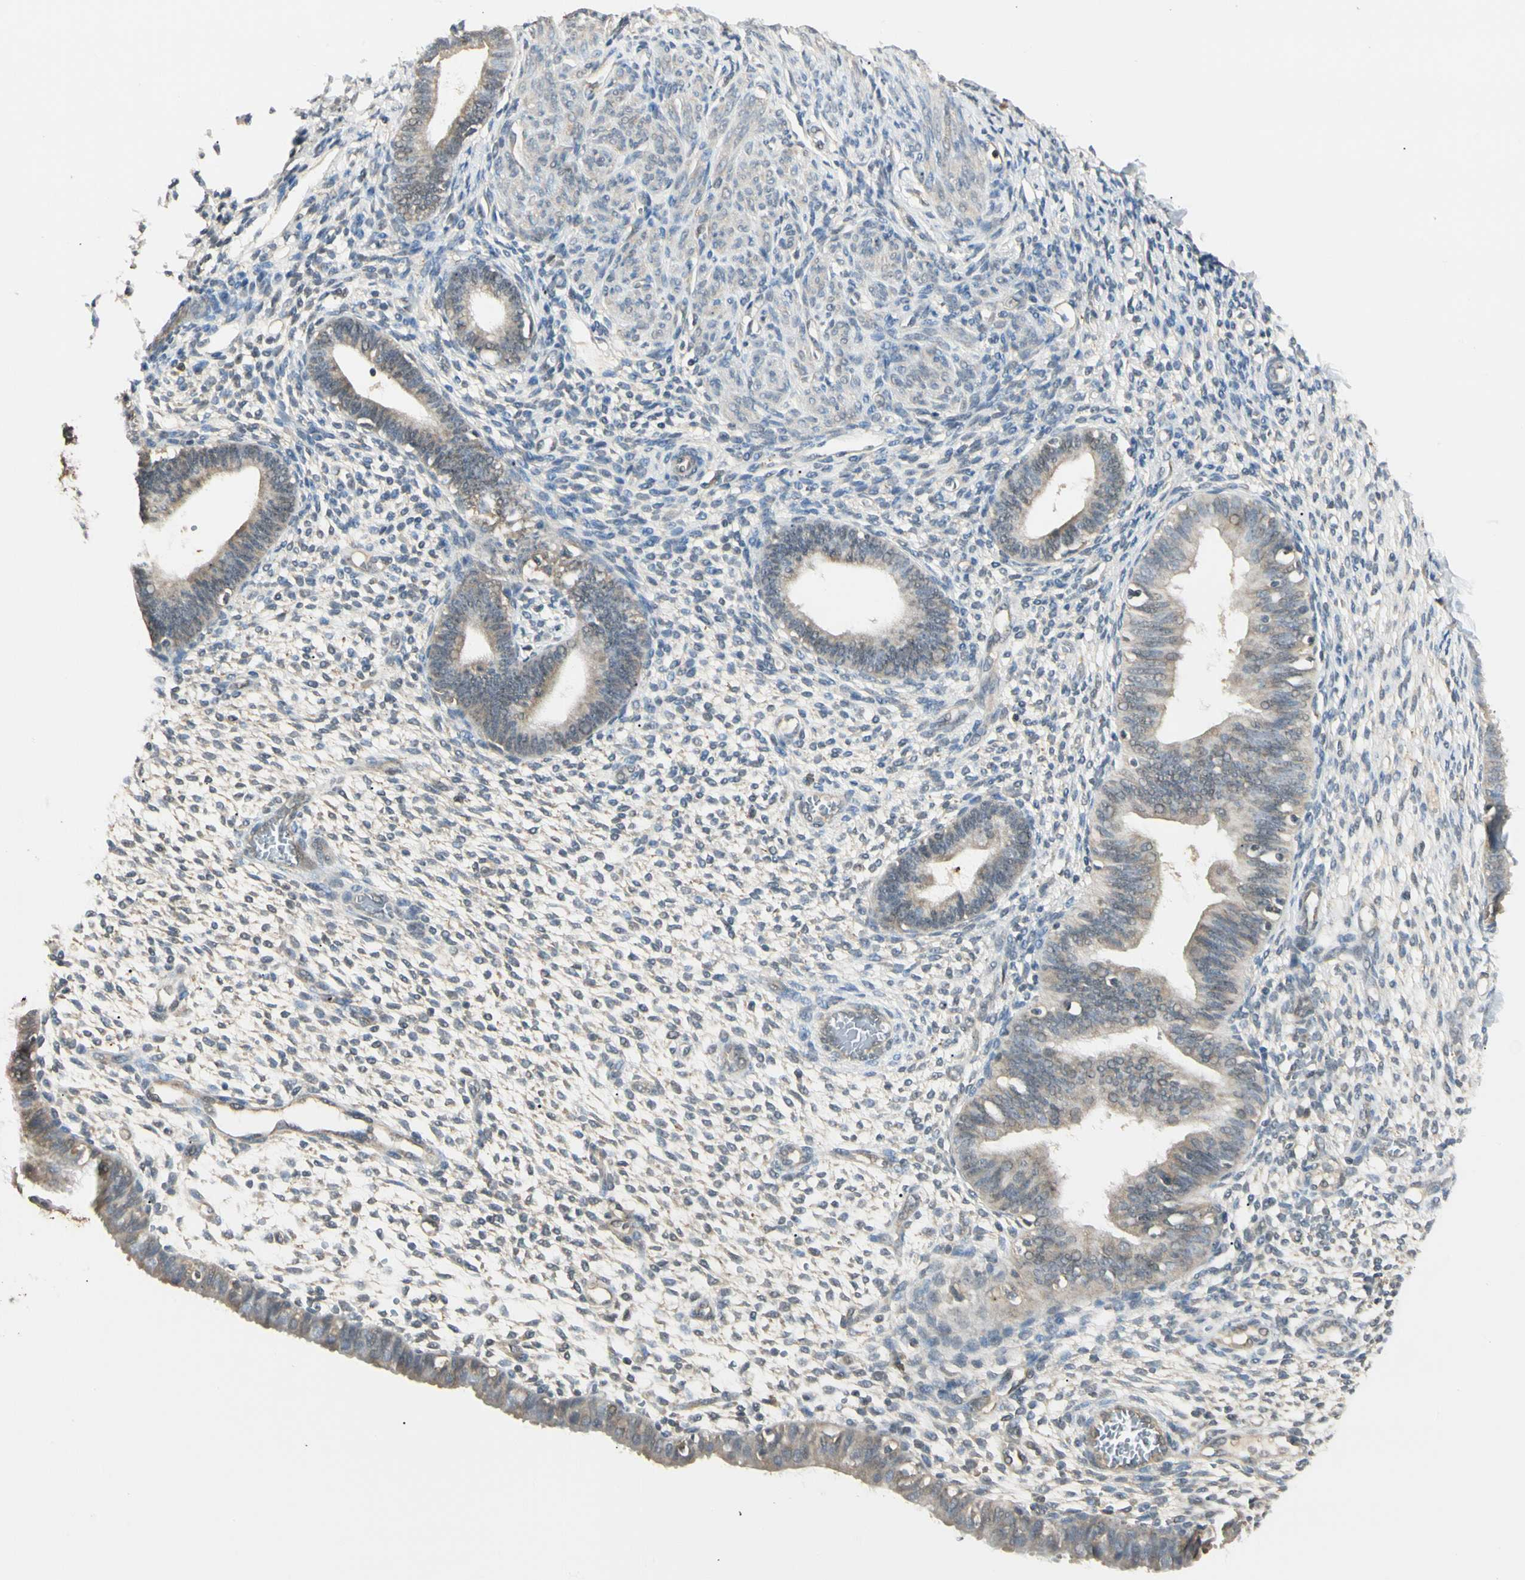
{"staining": {"intensity": "weak", "quantity": "25%-75%", "location": "cytoplasmic/membranous"}, "tissue": "endometrium", "cell_type": "Cells in endometrial stroma", "image_type": "normal", "snomed": [{"axis": "morphology", "description": "Normal tissue, NOS"}, {"axis": "topography", "description": "Endometrium"}], "caption": "Protein staining of unremarkable endometrium shows weak cytoplasmic/membranous positivity in about 25%-75% of cells in endometrial stroma. (IHC, brightfield microscopy, high magnification).", "gene": "SGCA", "patient": {"sex": "female", "age": 61}}